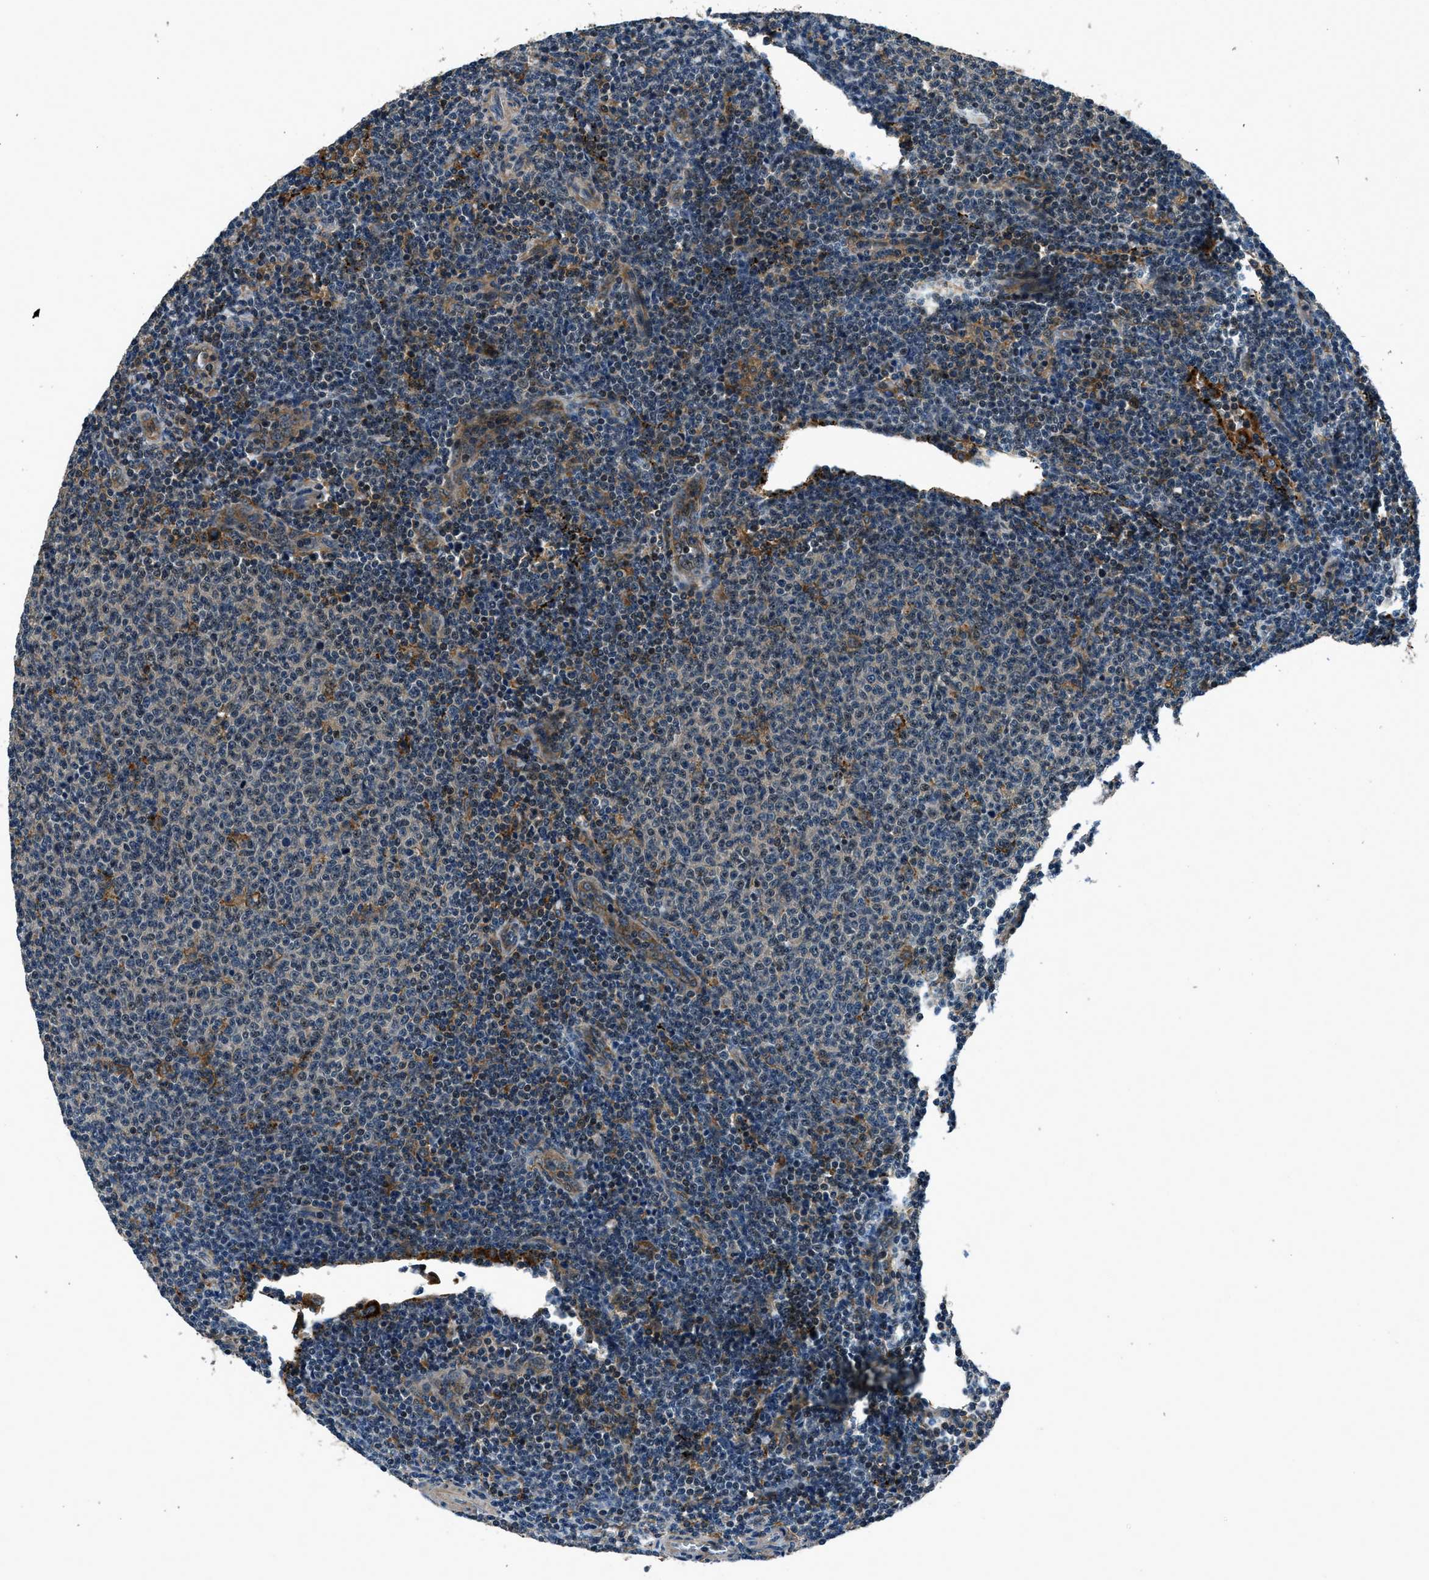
{"staining": {"intensity": "moderate", "quantity": "25%-75%", "location": "nuclear"}, "tissue": "lymphoma", "cell_type": "Tumor cells", "image_type": "cancer", "snomed": [{"axis": "morphology", "description": "Malignant lymphoma, non-Hodgkin's type, Low grade"}, {"axis": "topography", "description": "Lymph node"}], "caption": "Moderate nuclear positivity is seen in about 25%-75% of tumor cells in lymphoma. (DAB (3,3'-diaminobenzidine) IHC with brightfield microscopy, high magnification).", "gene": "ARHGEF11", "patient": {"sex": "male", "age": 66}}